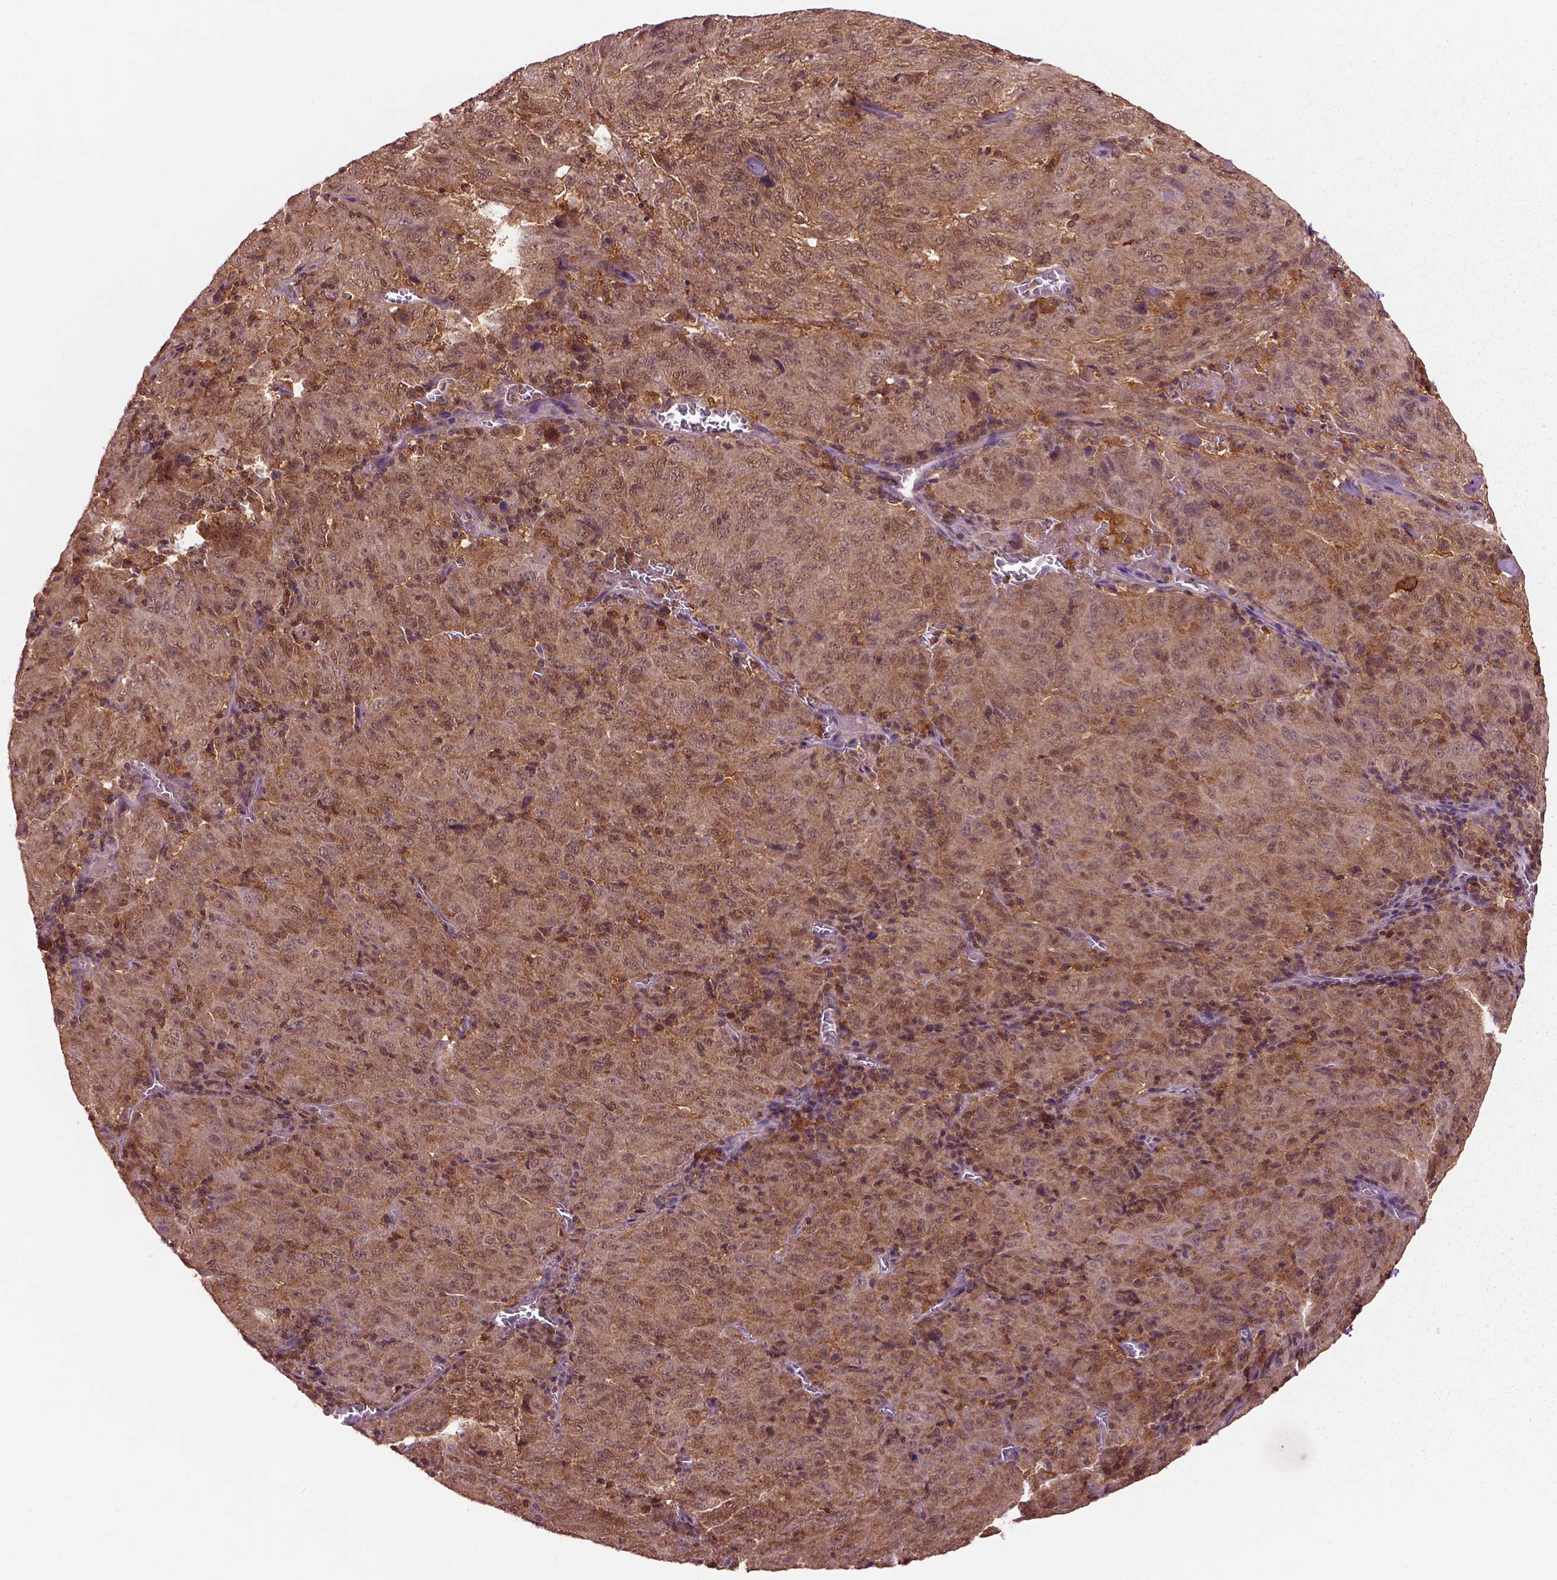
{"staining": {"intensity": "moderate", "quantity": ">75%", "location": "cytoplasmic/membranous"}, "tissue": "pancreatic cancer", "cell_type": "Tumor cells", "image_type": "cancer", "snomed": [{"axis": "morphology", "description": "Adenocarcinoma, NOS"}, {"axis": "topography", "description": "Pancreas"}], "caption": "Immunohistochemistry (IHC) staining of pancreatic cancer, which shows medium levels of moderate cytoplasmic/membranous positivity in about >75% of tumor cells indicating moderate cytoplasmic/membranous protein expression. The staining was performed using DAB (3,3'-diaminobenzidine) (brown) for protein detection and nuclei were counterstained in hematoxylin (blue).", "gene": "MDP1", "patient": {"sex": "male", "age": 63}}